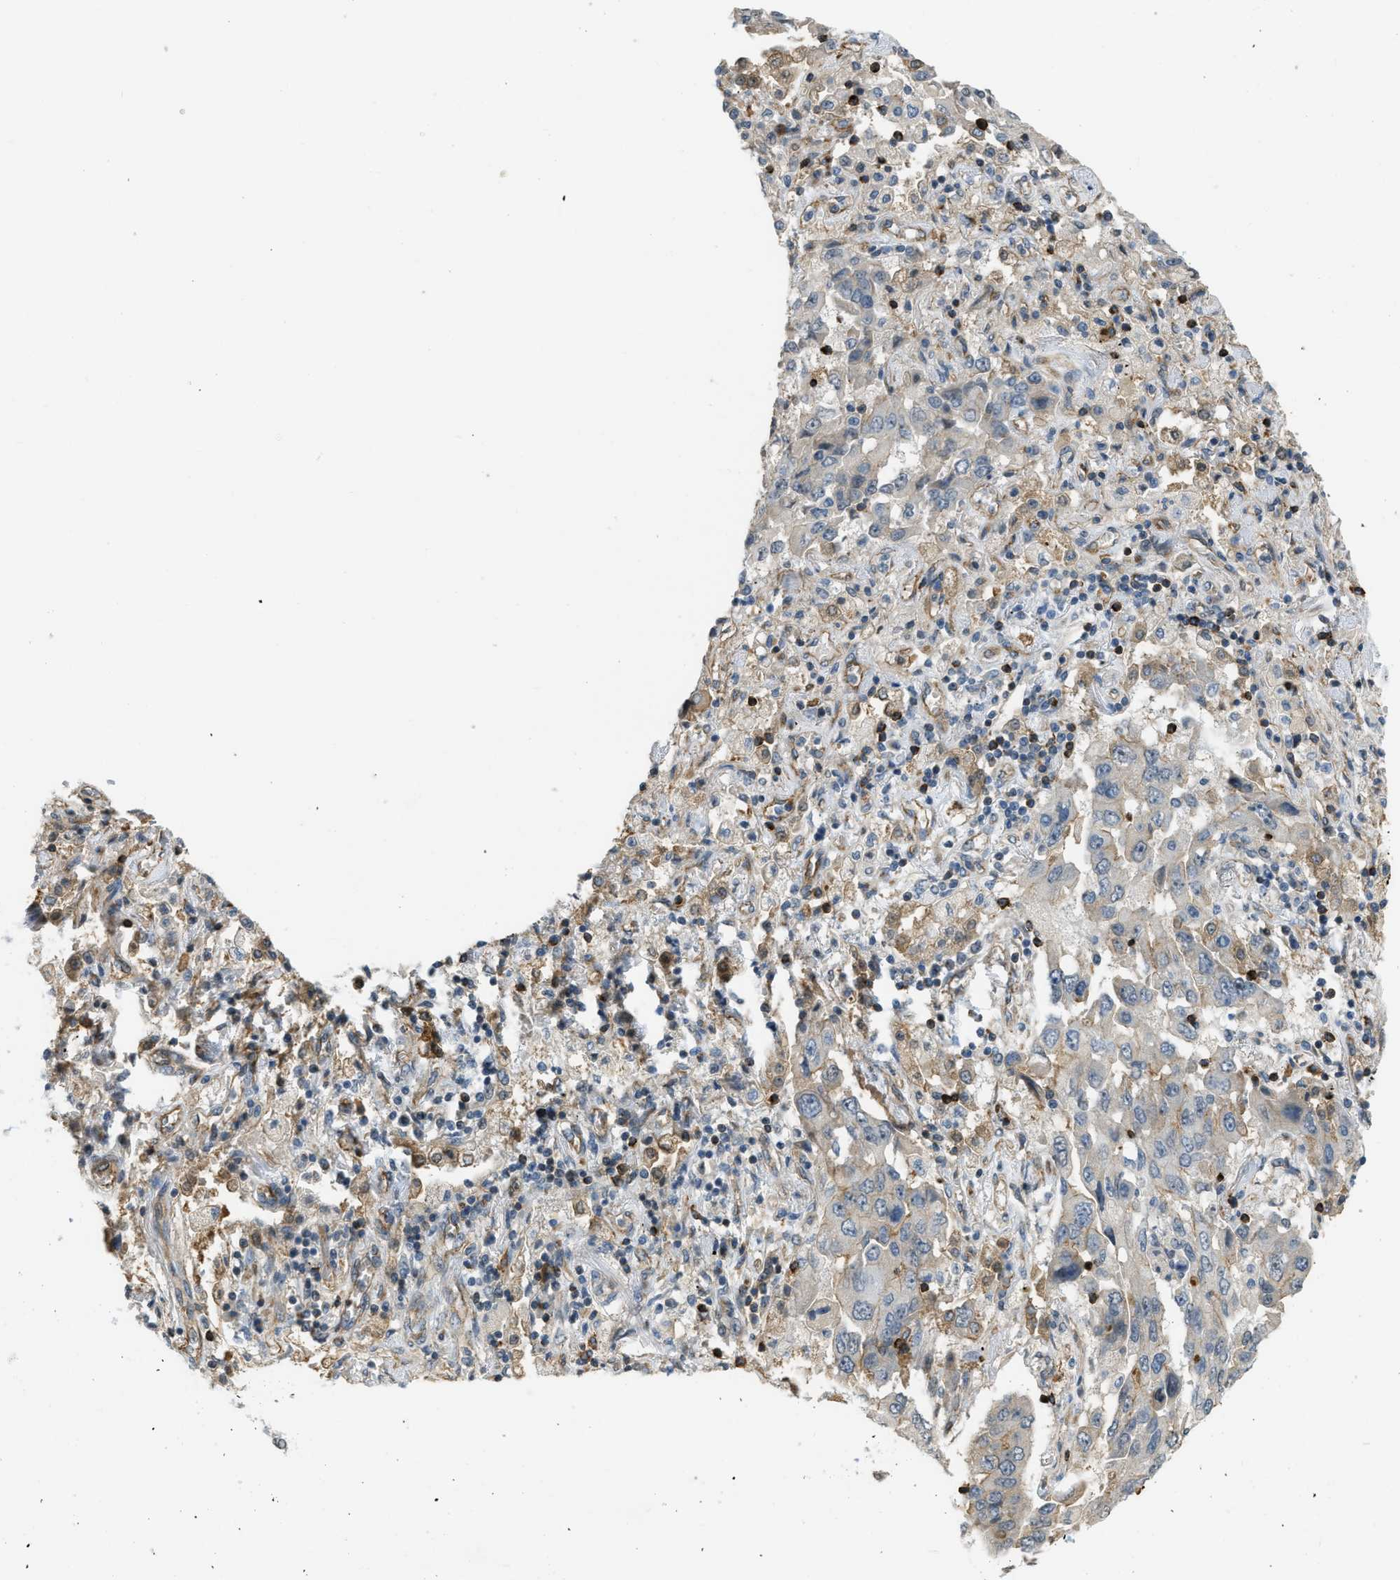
{"staining": {"intensity": "moderate", "quantity": "<25%", "location": "cytoplasmic/membranous"}, "tissue": "lung cancer", "cell_type": "Tumor cells", "image_type": "cancer", "snomed": [{"axis": "morphology", "description": "Adenocarcinoma, NOS"}, {"axis": "topography", "description": "Lung"}], "caption": "DAB immunohistochemical staining of human lung cancer demonstrates moderate cytoplasmic/membranous protein staining in about <25% of tumor cells. (Brightfield microscopy of DAB IHC at high magnification).", "gene": "KIAA1671", "patient": {"sex": "female", "age": 65}}